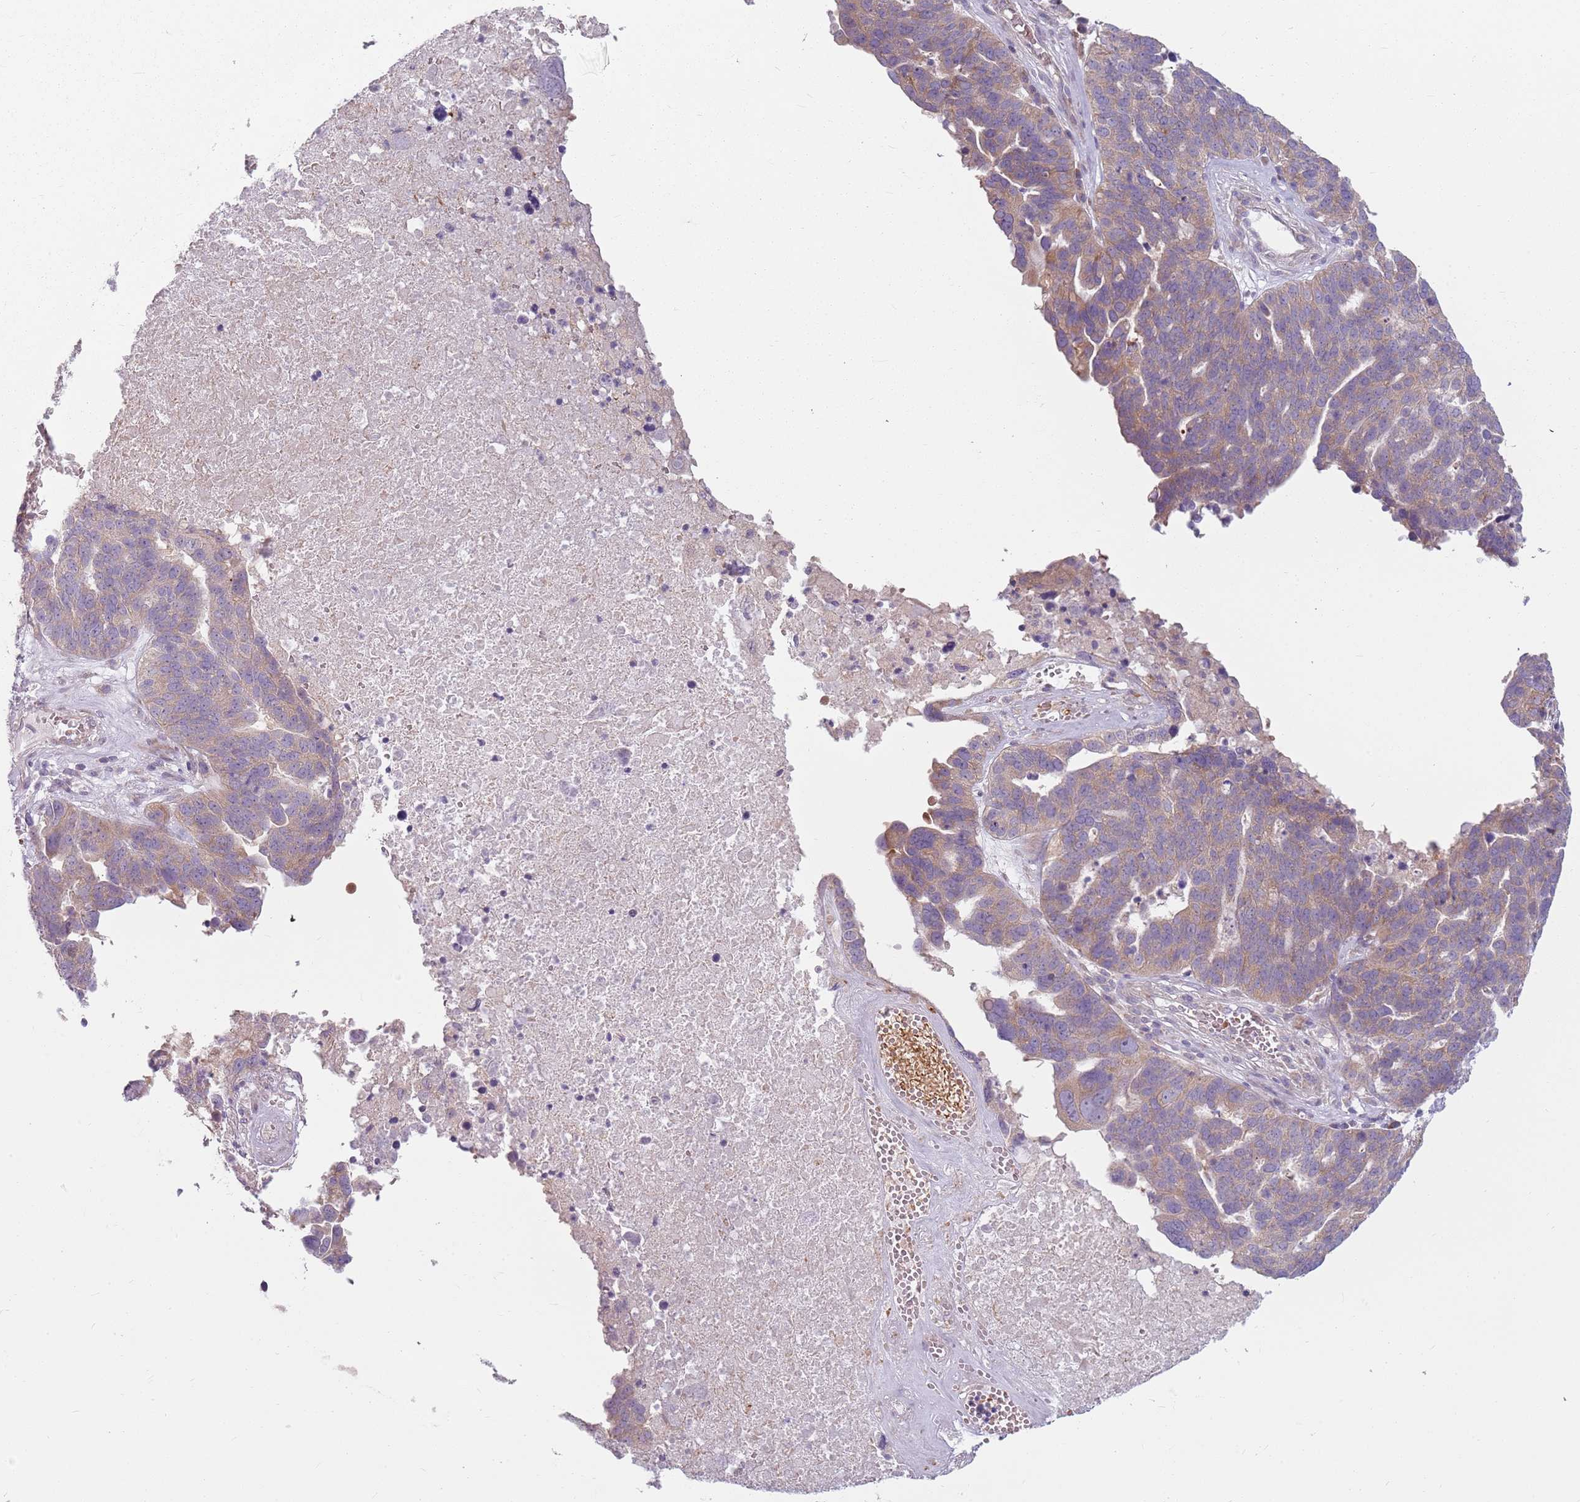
{"staining": {"intensity": "weak", "quantity": "25%-75%", "location": "cytoplasmic/membranous"}, "tissue": "ovarian cancer", "cell_type": "Tumor cells", "image_type": "cancer", "snomed": [{"axis": "morphology", "description": "Cystadenocarcinoma, serous, NOS"}, {"axis": "topography", "description": "Ovary"}], "caption": "Tumor cells display low levels of weak cytoplasmic/membranous positivity in about 25%-75% of cells in ovarian serous cystadenocarcinoma.", "gene": "HSPA14", "patient": {"sex": "female", "age": 59}}